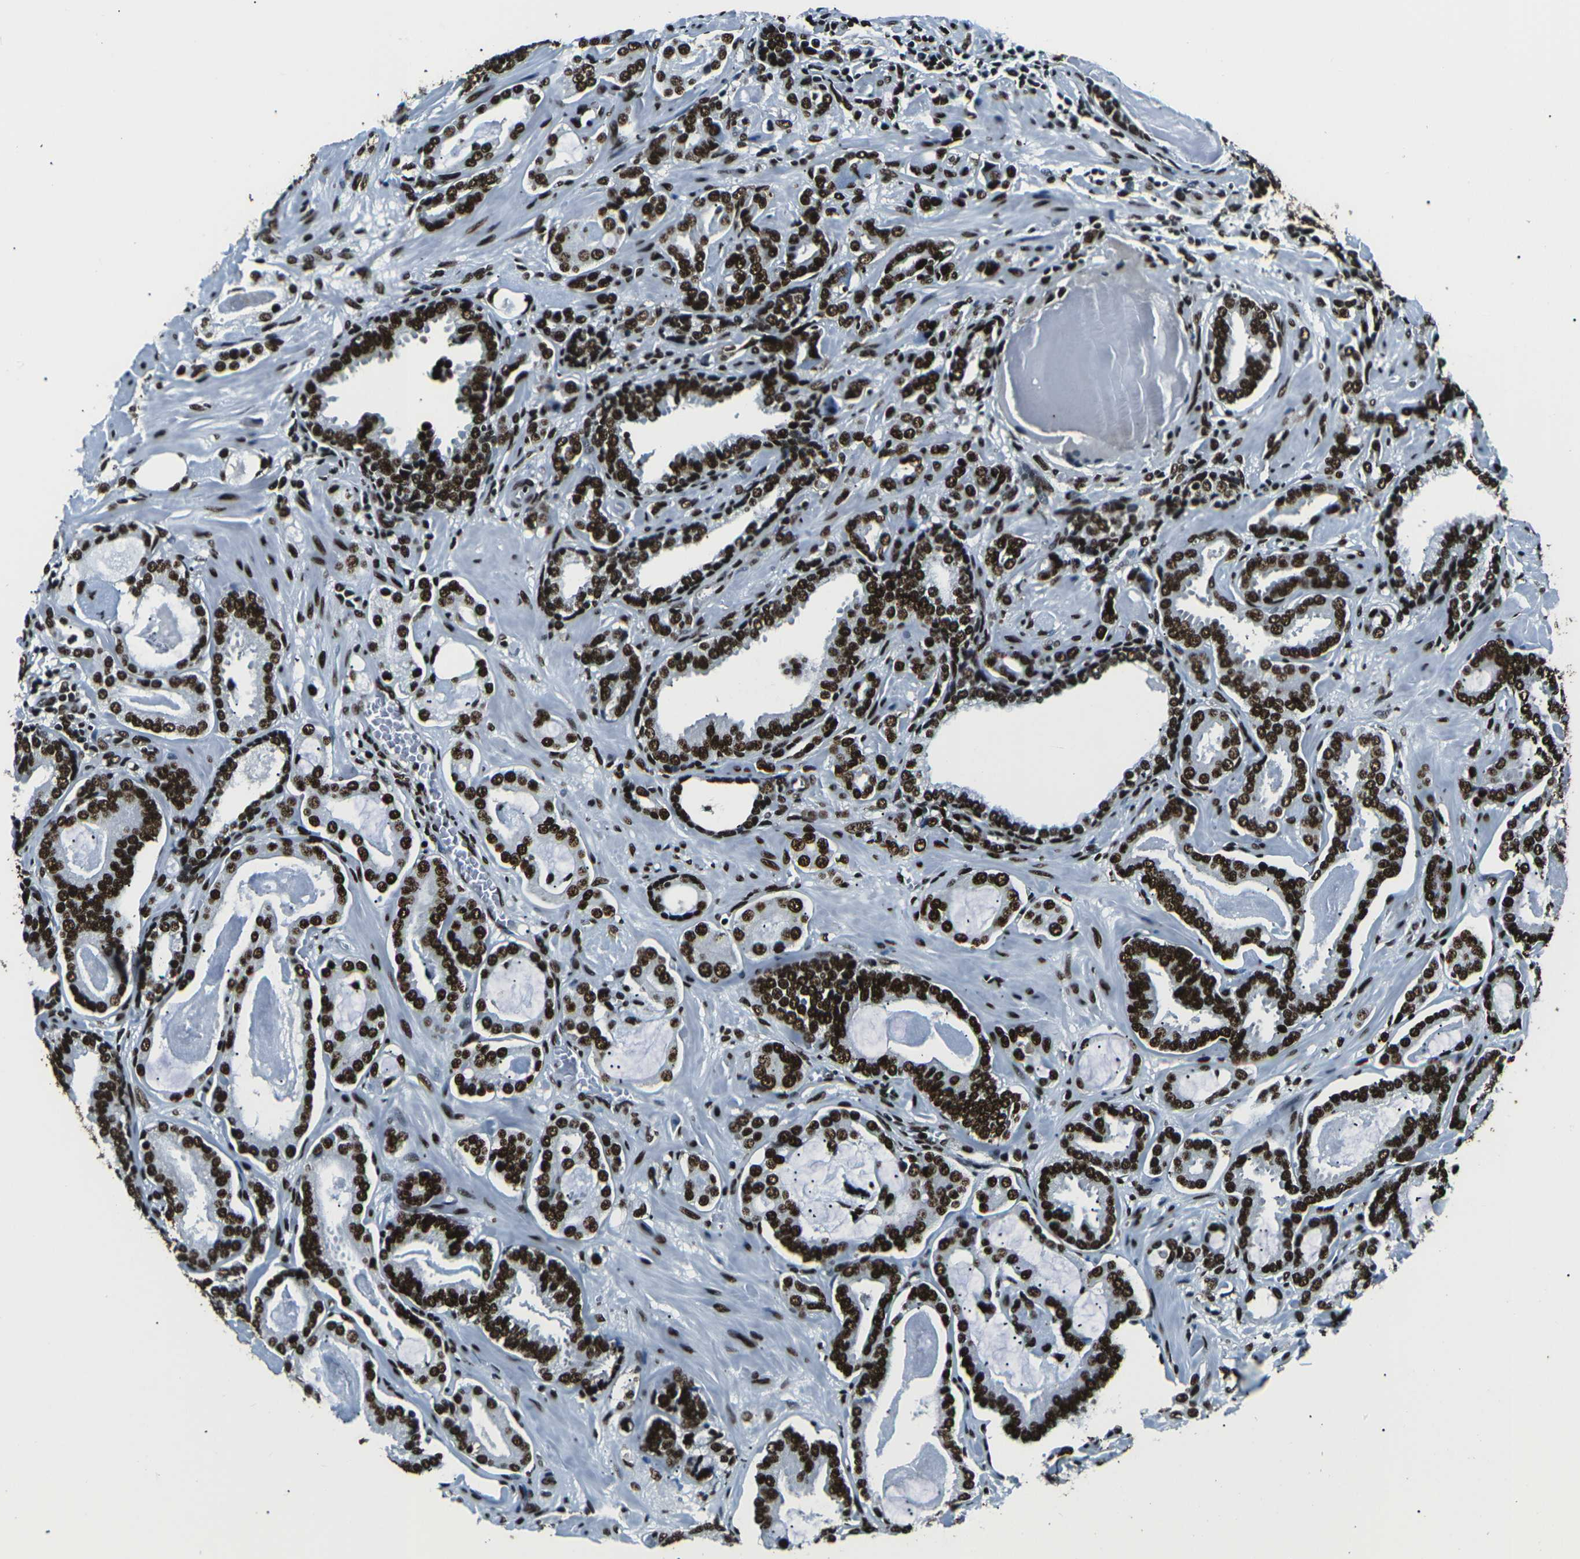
{"staining": {"intensity": "strong", "quantity": ">75%", "location": "nuclear"}, "tissue": "prostate cancer", "cell_type": "Tumor cells", "image_type": "cancer", "snomed": [{"axis": "morphology", "description": "Adenocarcinoma, Low grade"}, {"axis": "topography", "description": "Prostate"}], "caption": "Tumor cells demonstrate high levels of strong nuclear positivity in about >75% of cells in human prostate low-grade adenocarcinoma.", "gene": "HNRNPL", "patient": {"sex": "male", "age": 53}}